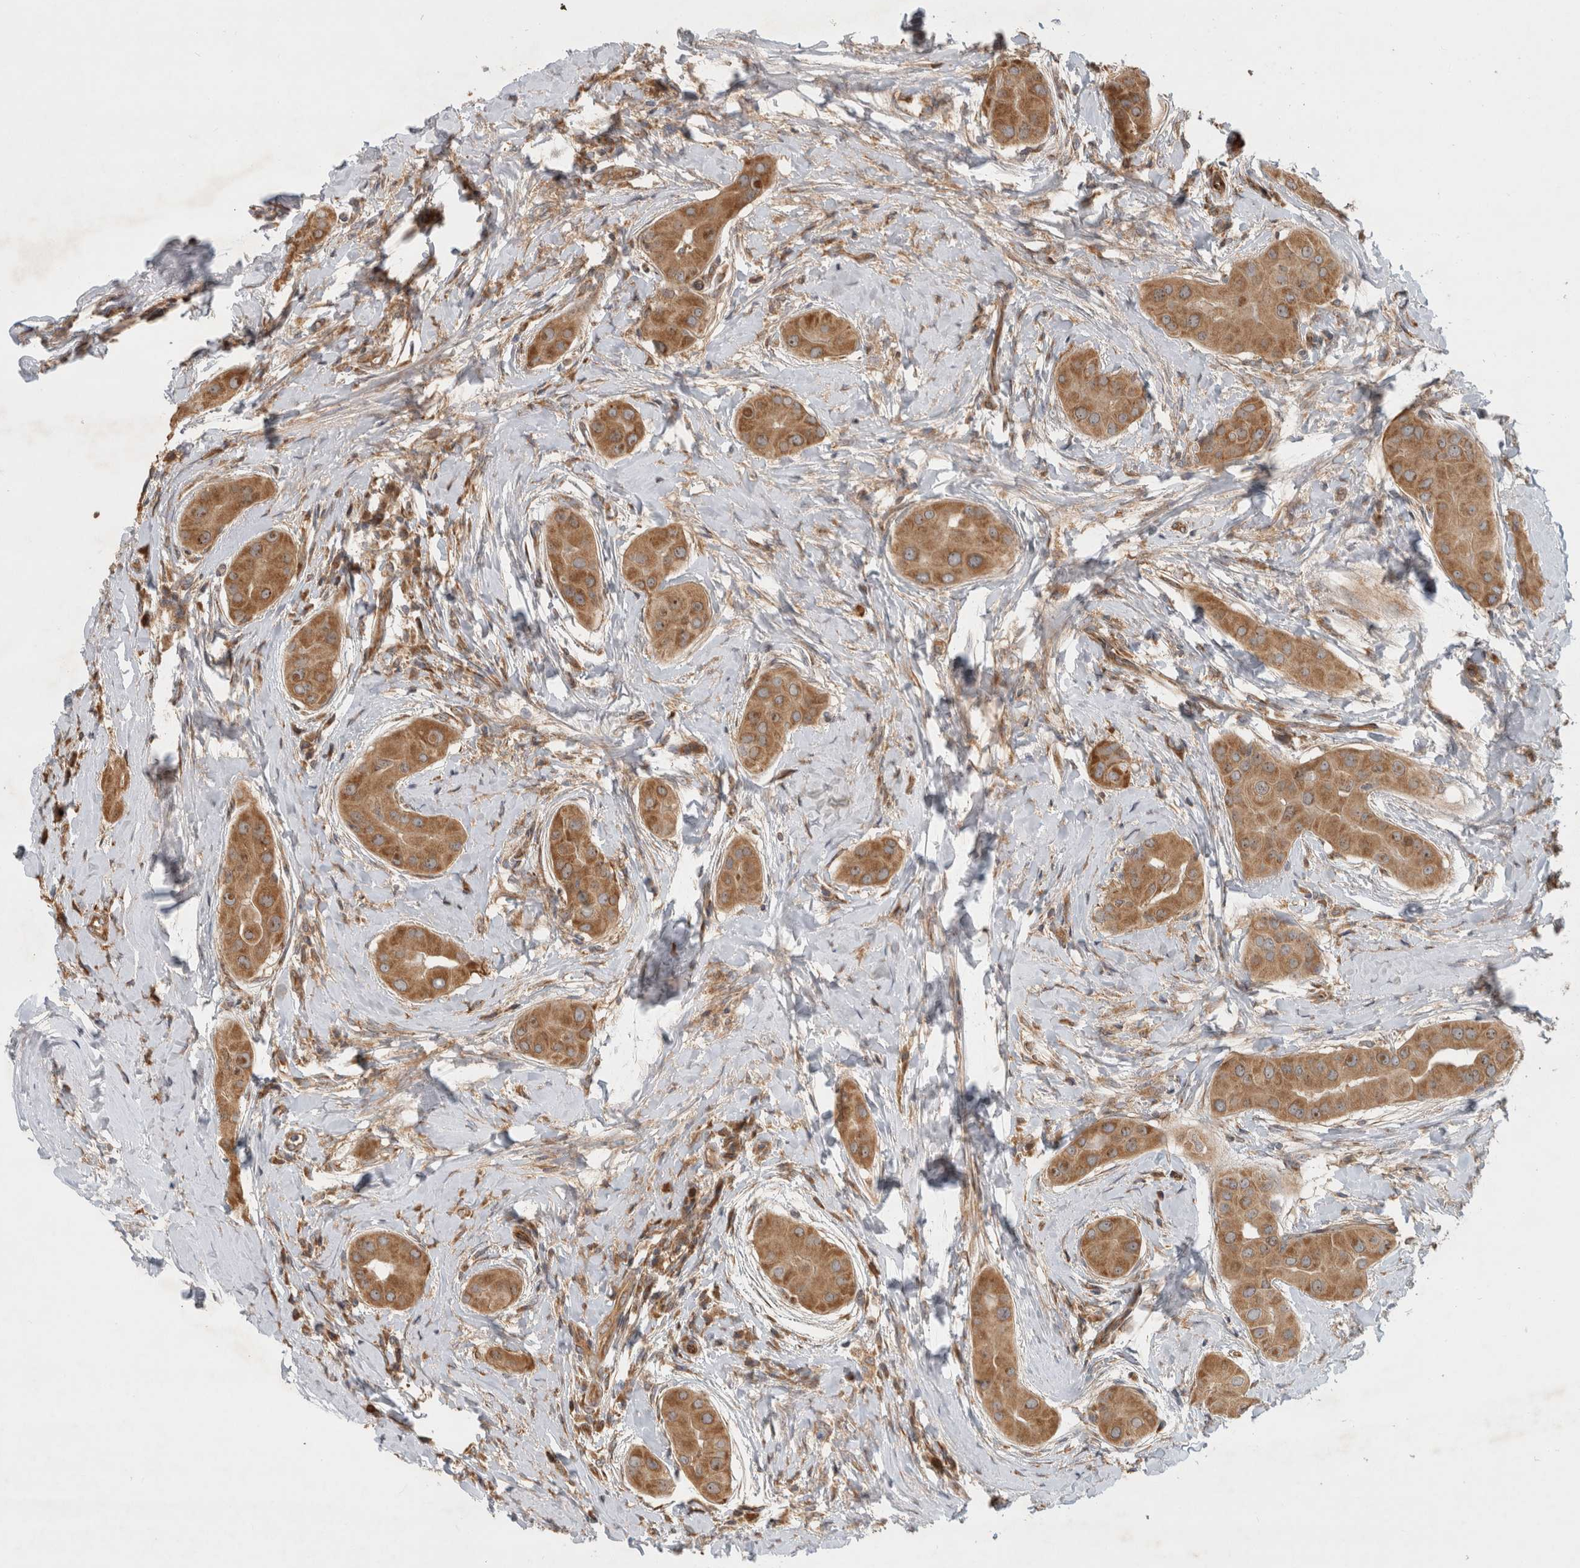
{"staining": {"intensity": "moderate", "quantity": ">75%", "location": "cytoplasmic/membranous"}, "tissue": "thyroid cancer", "cell_type": "Tumor cells", "image_type": "cancer", "snomed": [{"axis": "morphology", "description": "Papillary adenocarcinoma, NOS"}, {"axis": "topography", "description": "Thyroid gland"}], "caption": "Protein expression analysis of human thyroid papillary adenocarcinoma reveals moderate cytoplasmic/membranous positivity in about >75% of tumor cells.", "gene": "TUBD1", "patient": {"sex": "male", "age": 33}}